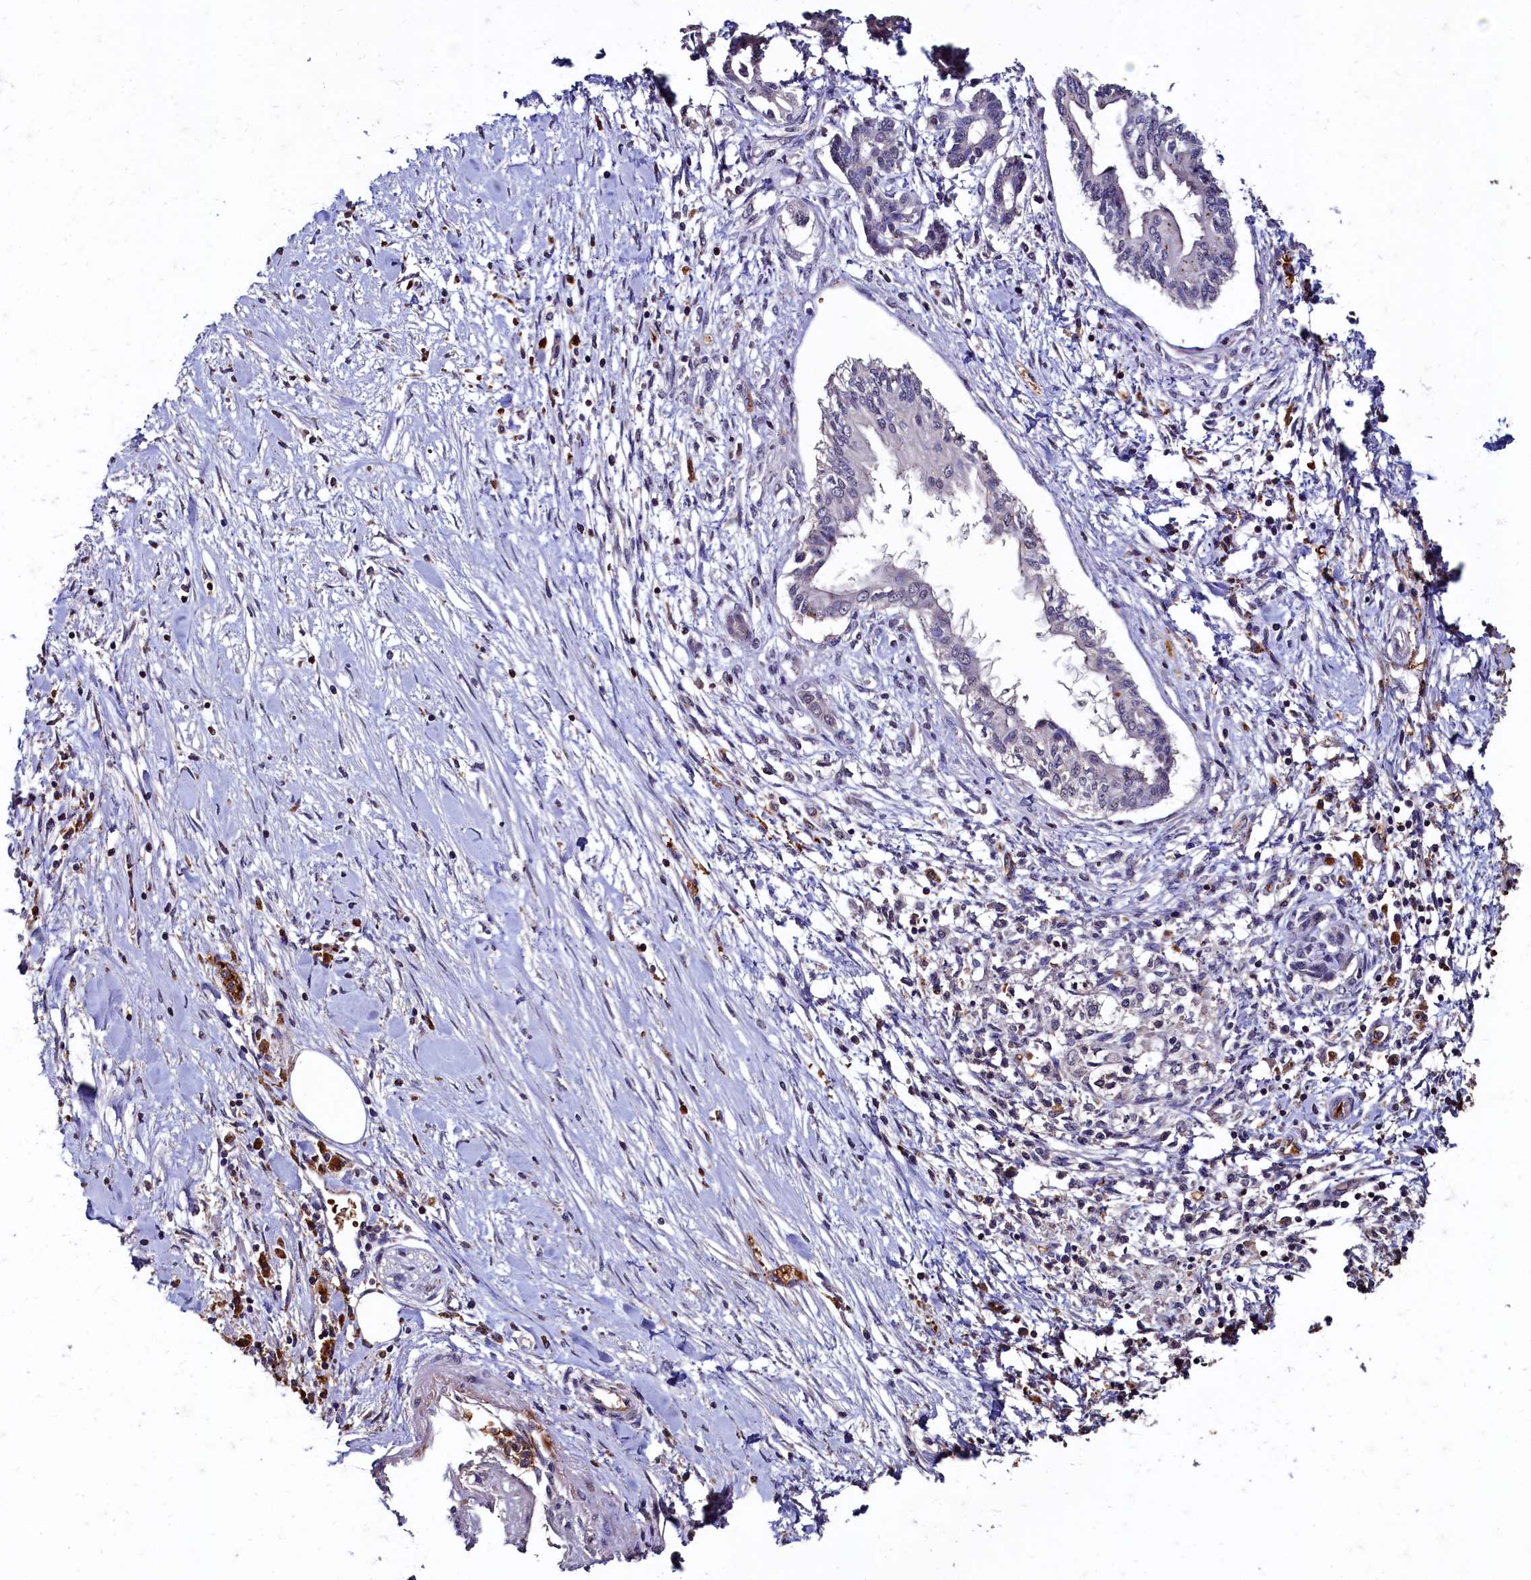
{"staining": {"intensity": "negative", "quantity": "none", "location": "none"}, "tissue": "pancreatic cancer", "cell_type": "Tumor cells", "image_type": "cancer", "snomed": [{"axis": "morphology", "description": "Normal tissue, NOS"}, {"axis": "morphology", "description": "Adenocarcinoma, NOS"}, {"axis": "topography", "description": "Pancreas"}], "caption": "Immunohistochemistry (IHC) image of adenocarcinoma (pancreatic) stained for a protein (brown), which demonstrates no expression in tumor cells. Brightfield microscopy of IHC stained with DAB (3,3'-diaminobenzidine) (brown) and hematoxylin (blue), captured at high magnification.", "gene": "CSTPP1", "patient": {"sex": "female", "age": 64}}